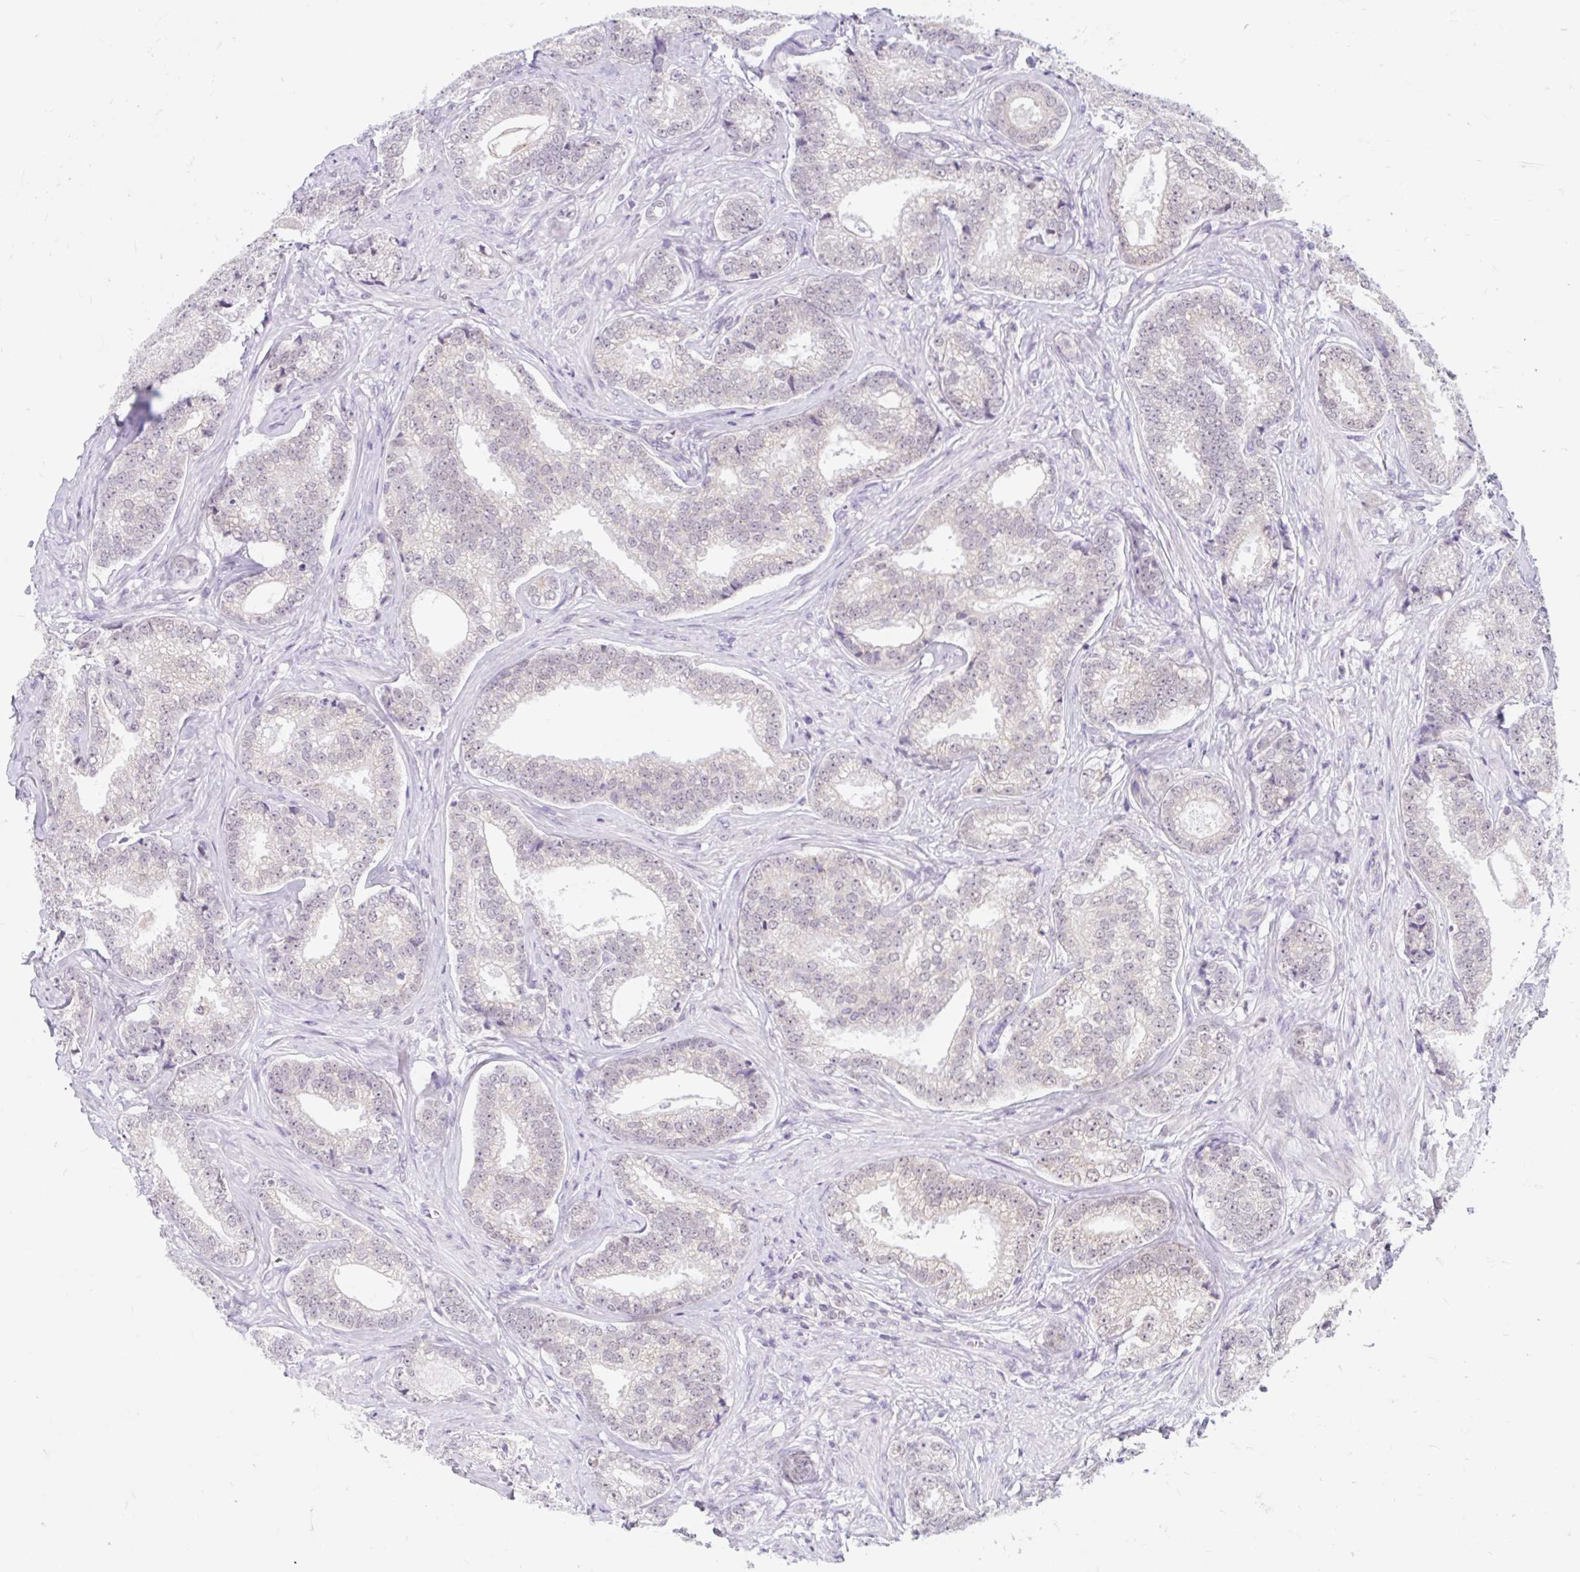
{"staining": {"intensity": "negative", "quantity": "none", "location": "none"}, "tissue": "prostate cancer", "cell_type": "Tumor cells", "image_type": "cancer", "snomed": [{"axis": "morphology", "description": "Adenocarcinoma, Low grade"}, {"axis": "topography", "description": "Prostate"}], "caption": "Prostate cancer (adenocarcinoma (low-grade)) was stained to show a protein in brown. There is no significant expression in tumor cells. (DAB (3,3'-diaminobenzidine) immunohistochemistry (IHC), high magnification).", "gene": "ITPK1", "patient": {"sex": "male", "age": 63}}